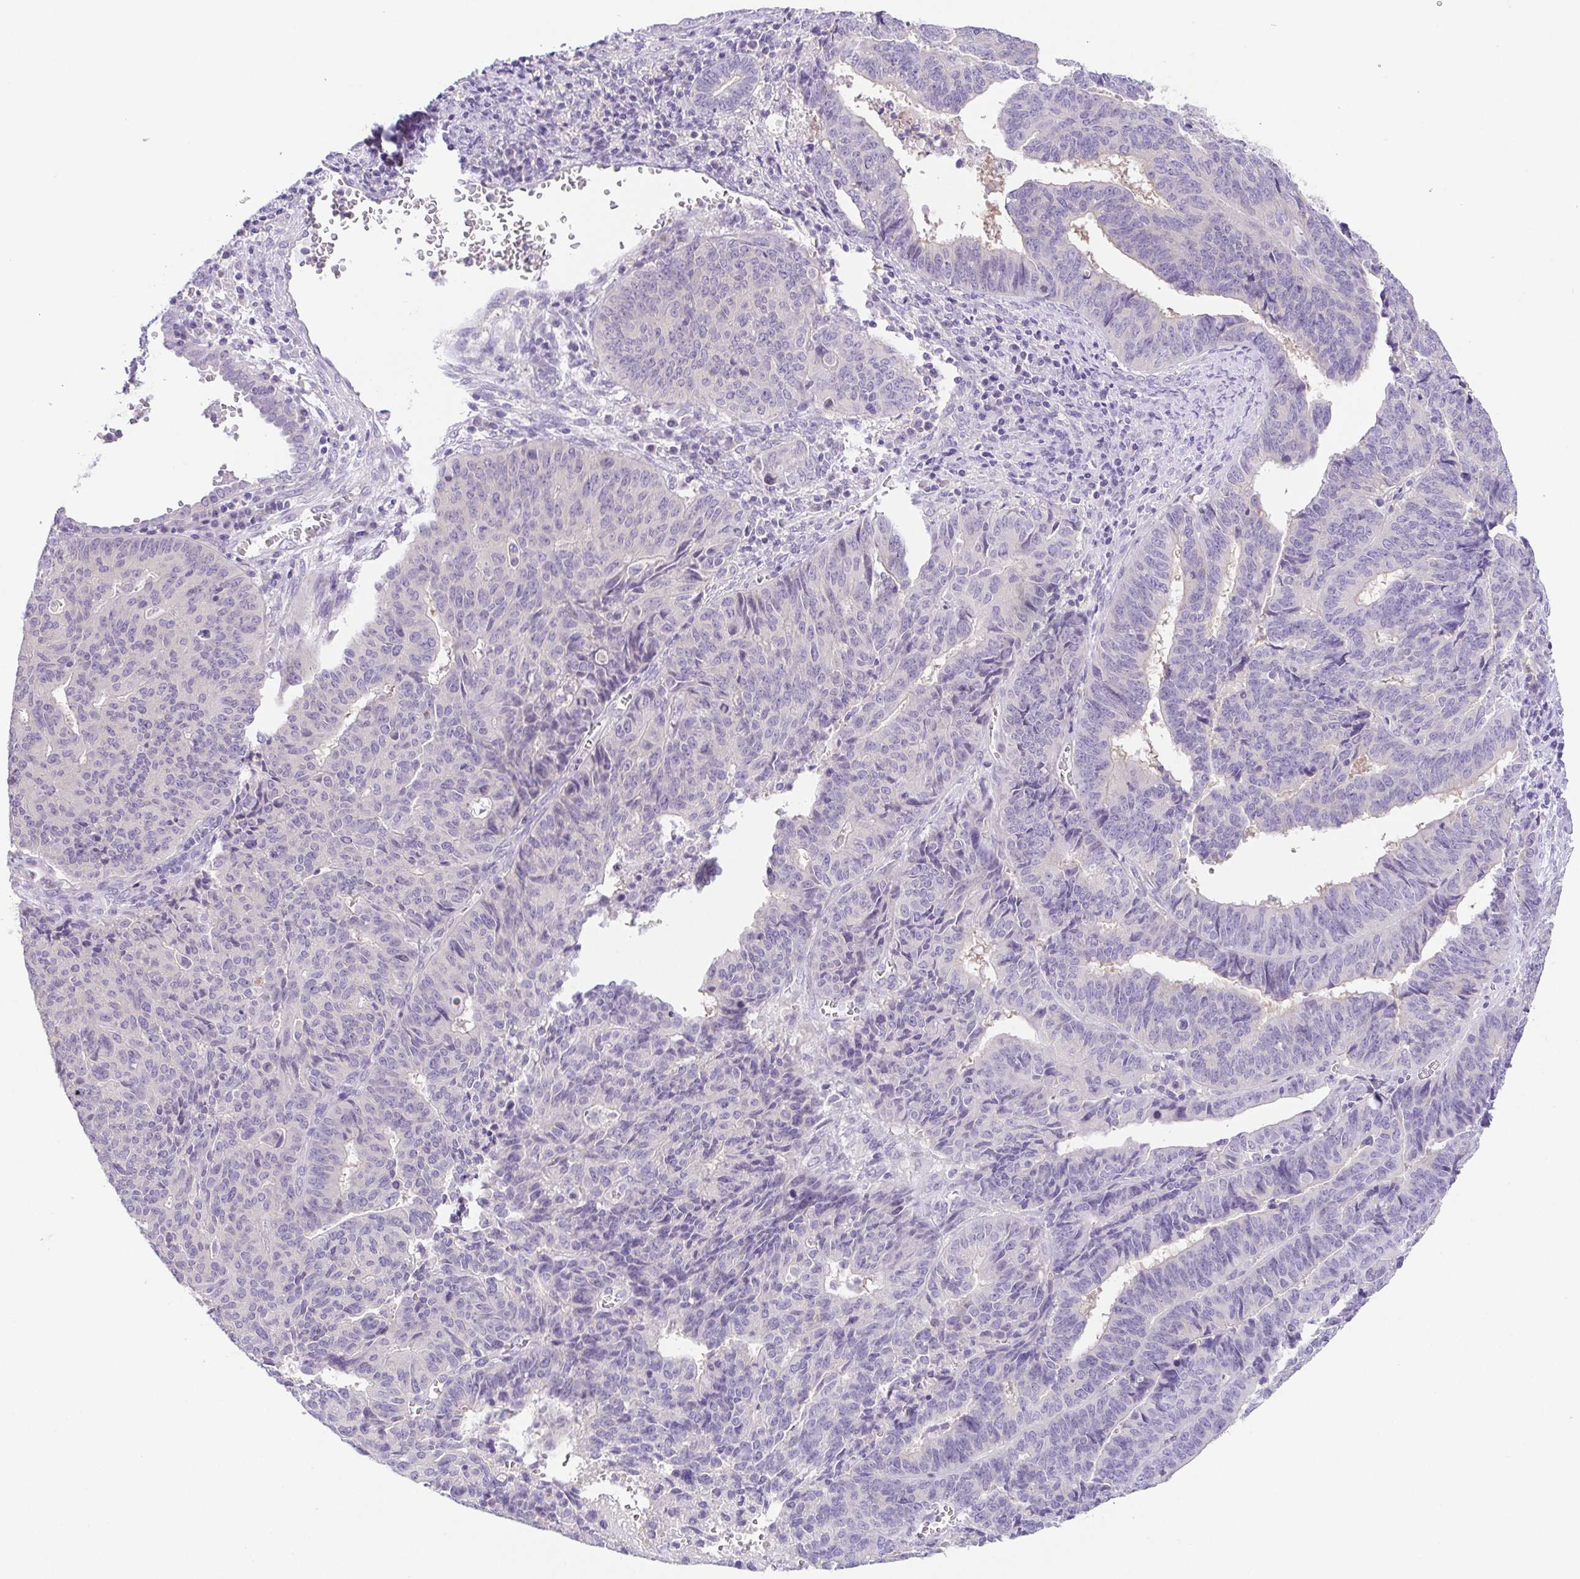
{"staining": {"intensity": "negative", "quantity": "none", "location": "none"}, "tissue": "endometrial cancer", "cell_type": "Tumor cells", "image_type": "cancer", "snomed": [{"axis": "morphology", "description": "Adenocarcinoma, NOS"}, {"axis": "topography", "description": "Endometrium"}], "caption": "Tumor cells are negative for protein expression in human endometrial cancer (adenocarcinoma).", "gene": "KRTDAP", "patient": {"sex": "female", "age": 65}}